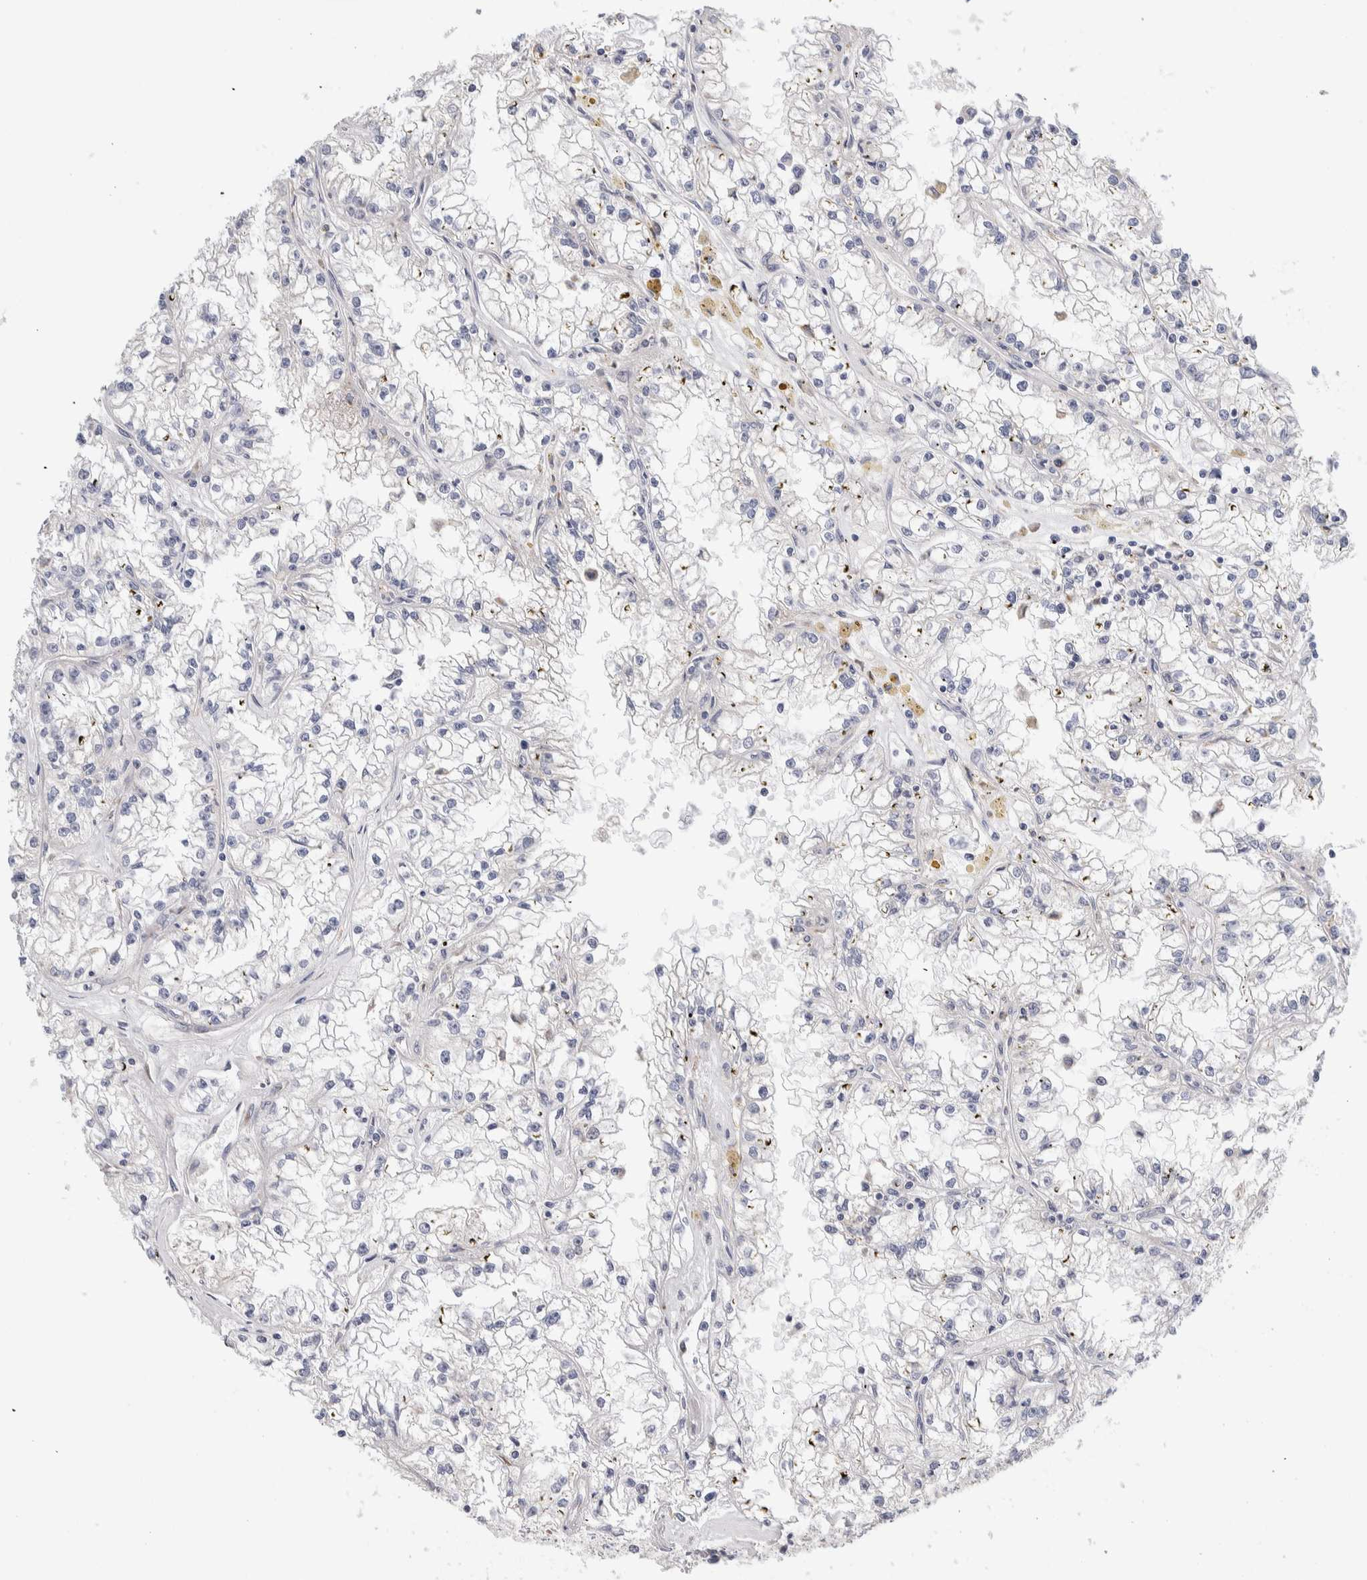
{"staining": {"intensity": "negative", "quantity": "none", "location": "none"}, "tissue": "renal cancer", "cell_type": "Tumor cells", "image_type": "cancer", "snomed": [{"axis": "morphology", "description": "Adenocarcinoma, NOS"}, {"axis": "topography", "description": "Kidney"}], "caption": "A high-resolution micrograph shows immunohistochemistry (IHC) staining of renal cancer (adenocarcinoma), which demonstrates no significant staining in tumor cells.", "gene": "RACK1", "patient": {"sex": "male", "age": 56}}